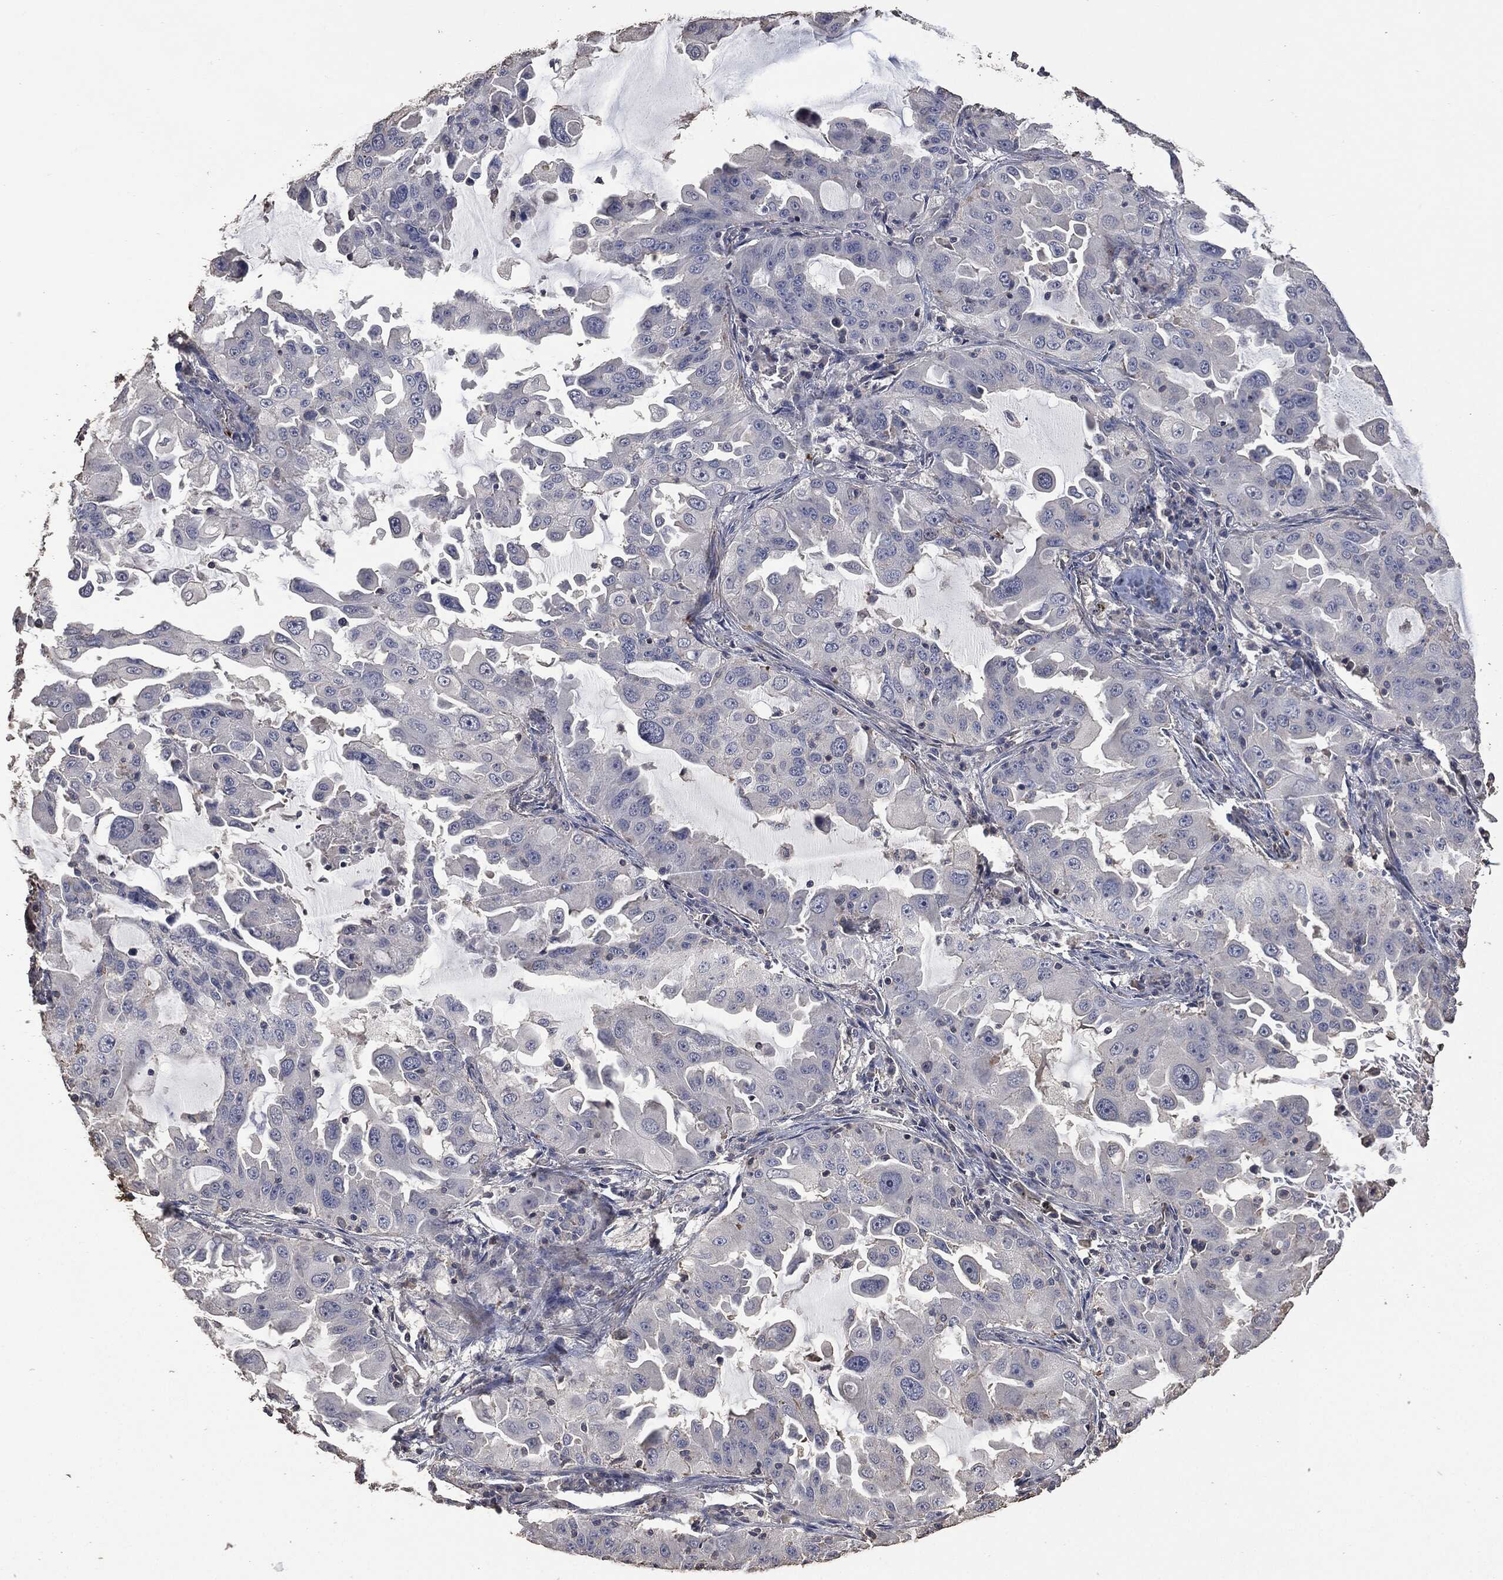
{"staining": {"intensity": "negative", "quantity": "none", "location": "none"}, "tissue": "lung cancer", "cell_type": "Tumor cells", "image_type": "cancer", "snomed": [{"axis": "morphology", "description": "Adenocarcinoma, NOS"}, {"axis": "topography", "description": "Lung"}], "caption": "DAB immunohistochemical staining of human adenocarcinoma (lung) reveals no significant positivity in tumor cells.", "gene": "MSLN", "patient": {"sex": "female", "age": 61}}